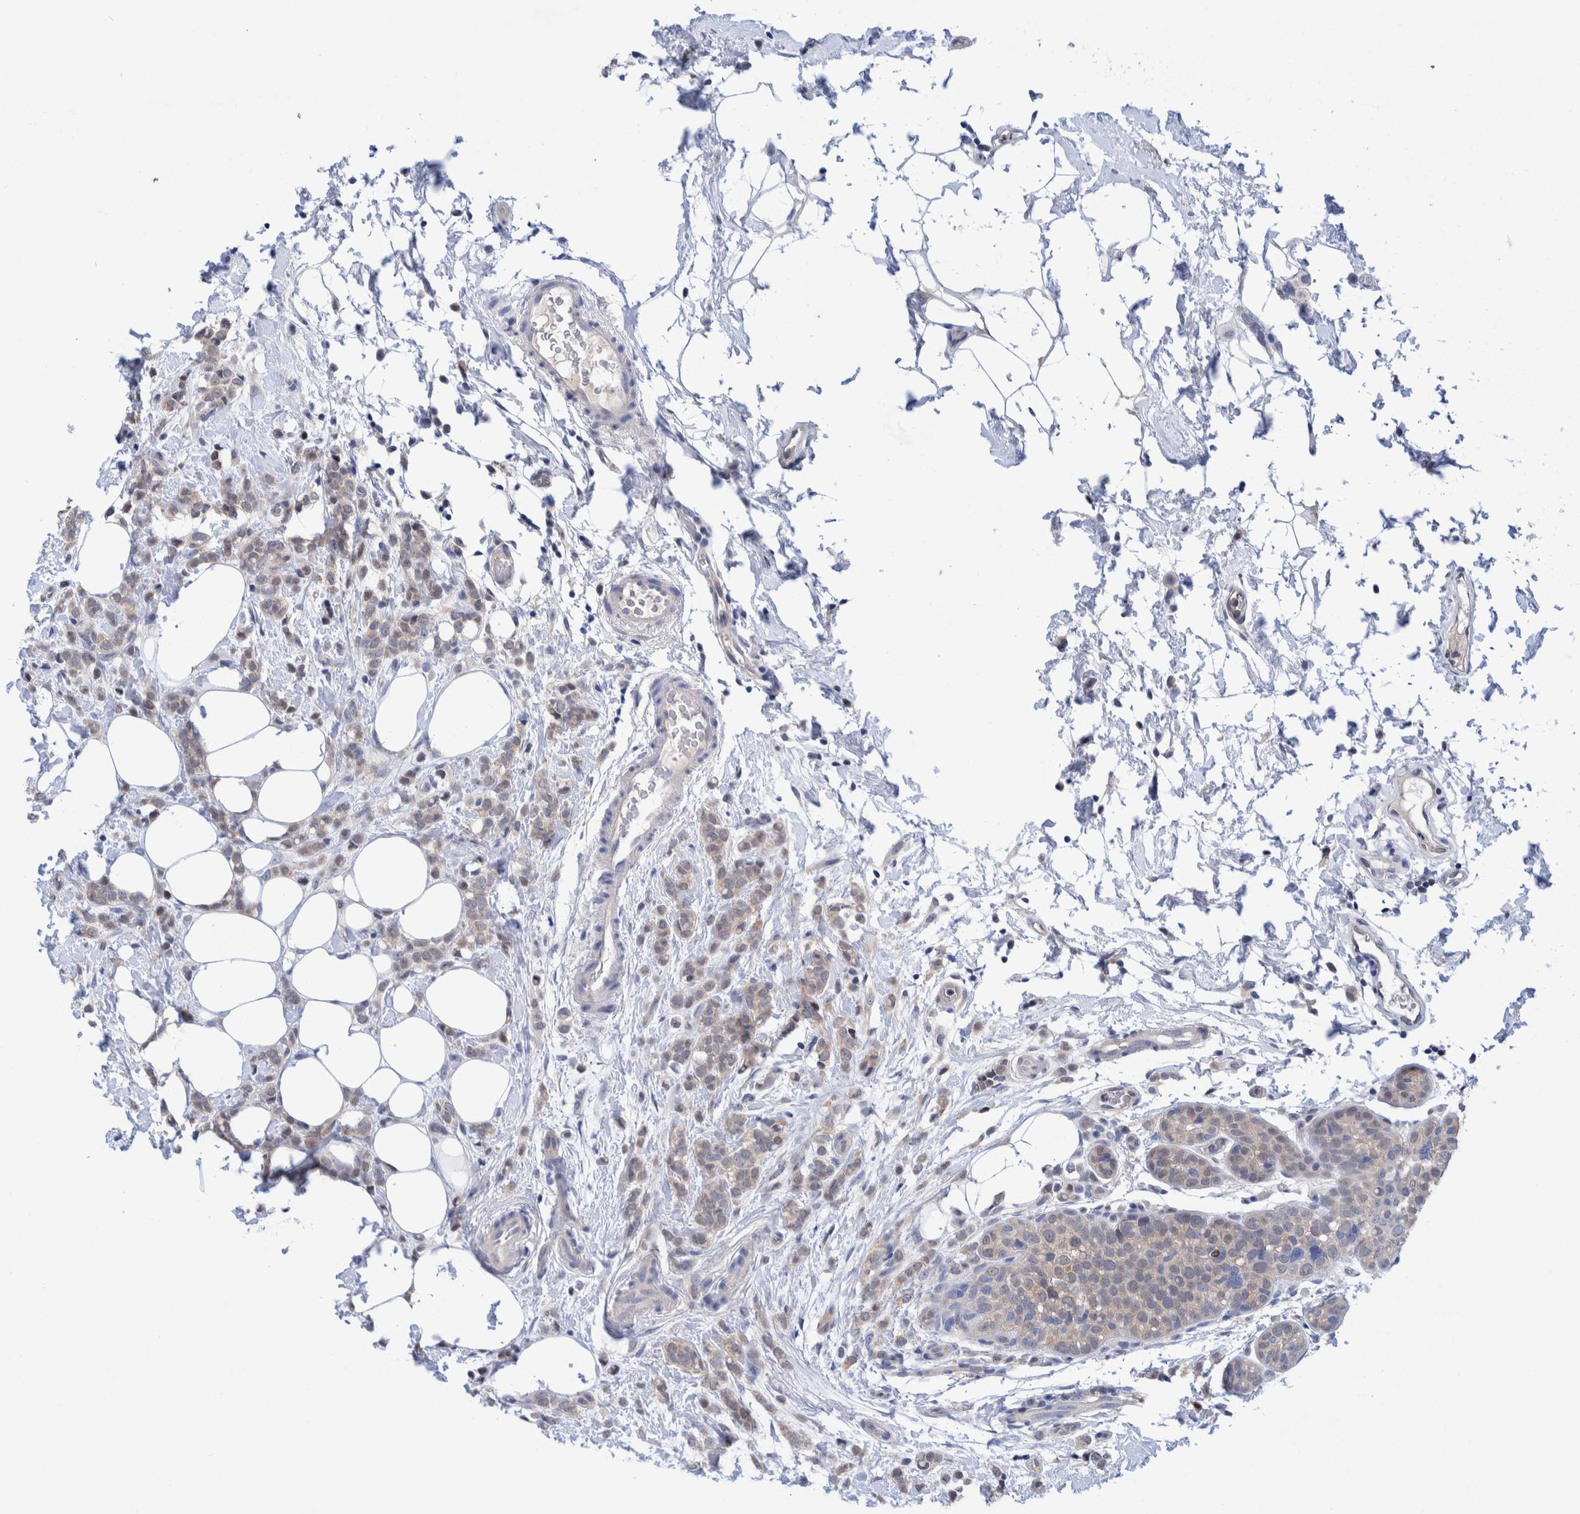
{"staining": {"intensity": "weak", "quantity": ">75%", "location": "cytoplasmic/membranous"}, "tissue": "breast cancer", "cell_type": "Tumor cells", "image_type": "cancer", "snomed": [{"axis": "morphology", "description": "Lobular carcinoma"}, {"axis": "topography", "description": "Breast"}], "caption": "The micrograph exhibits a brown stain indicating the presence of a protein in the cytoplasmic/membranous of tumor cells in lobular carcinoma (breast).", "gene": "PFAS", "patient": {"sex": "female", "age": 50}}